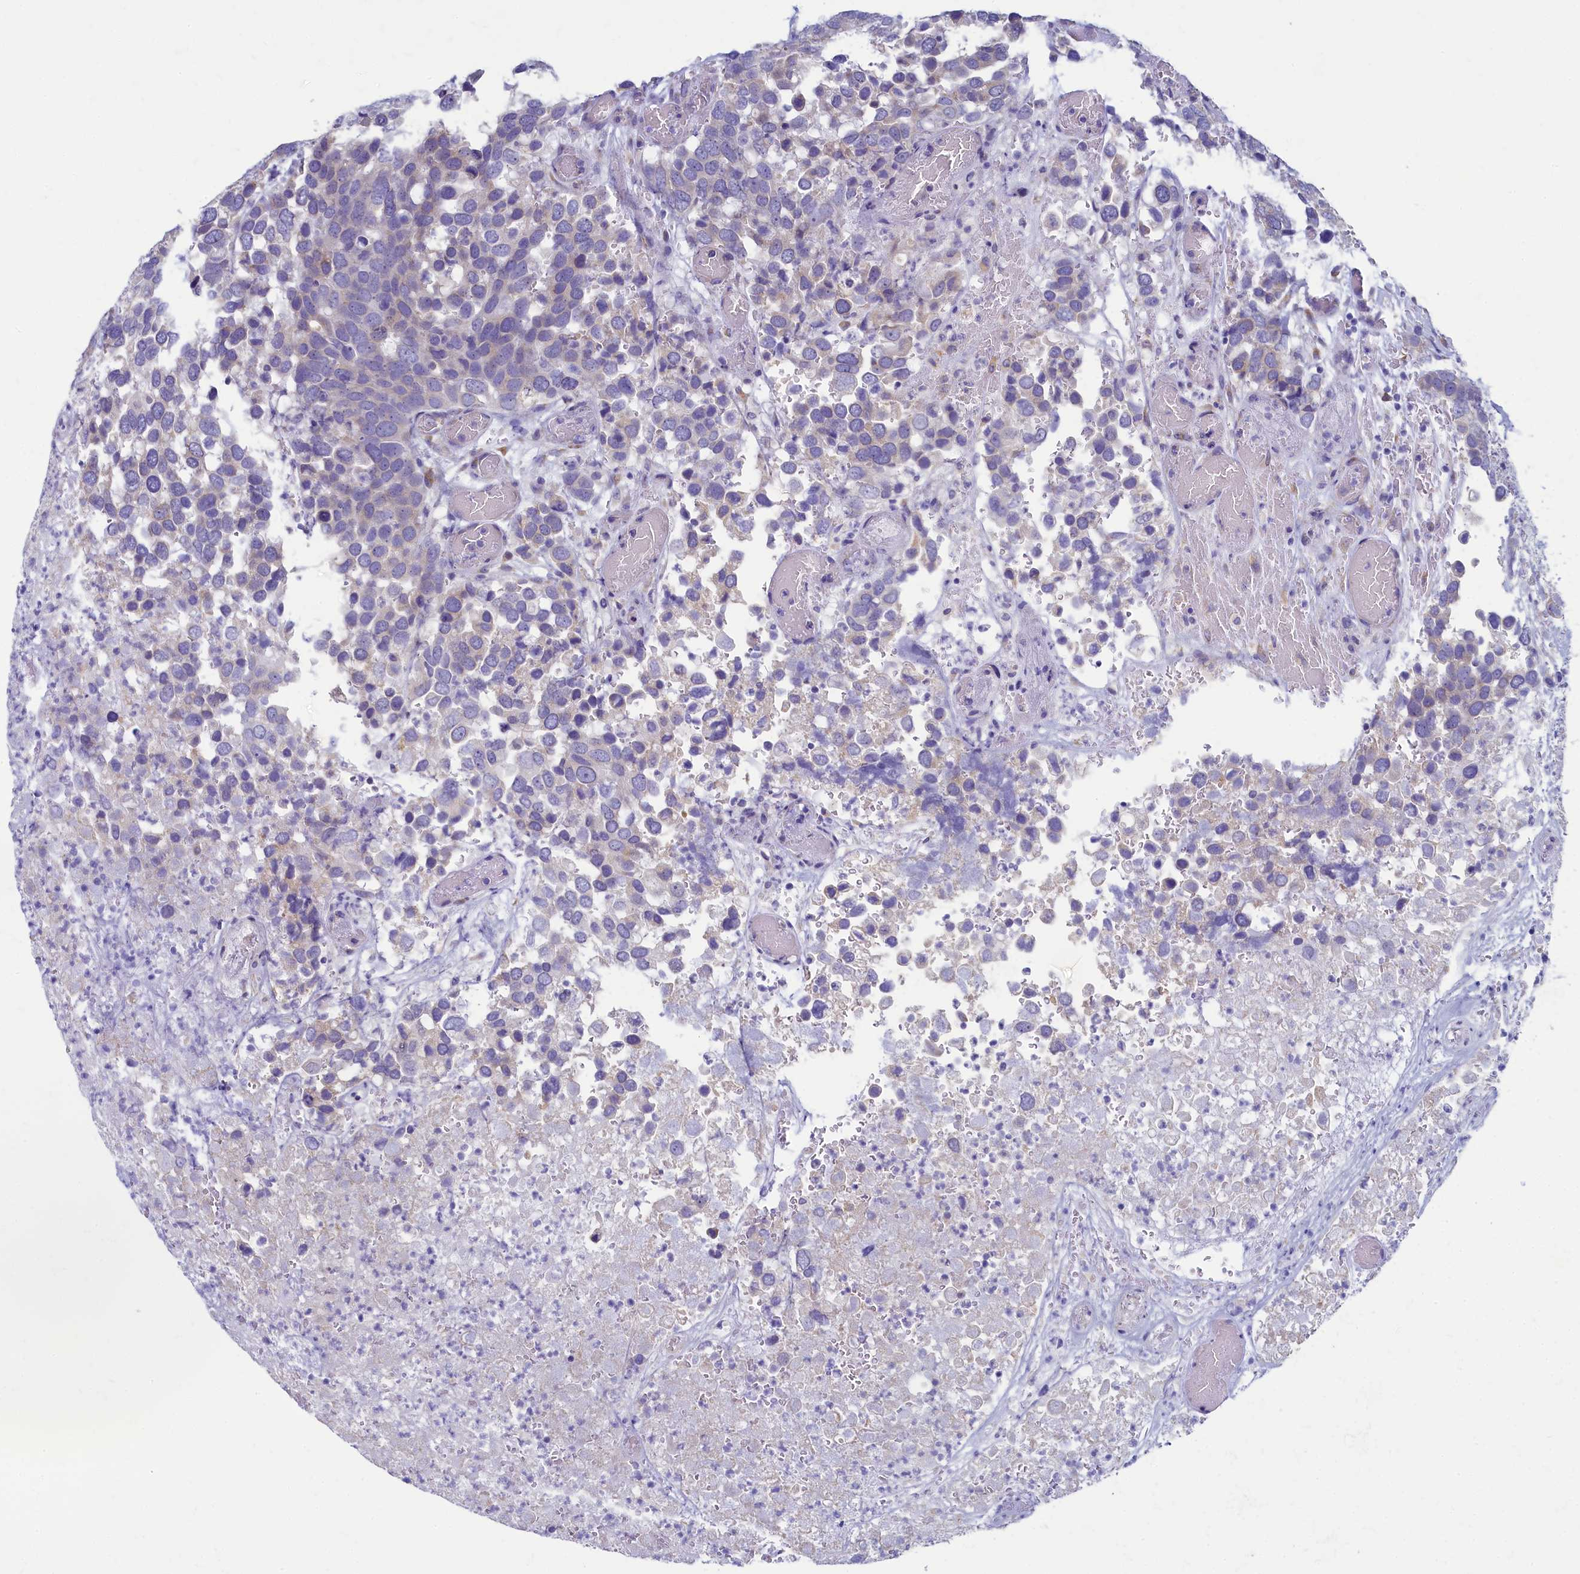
{"staining": {"intensity": "negative", "quantity": "none", "location": "none"}, "tissue": "breast cancer", "cell_type": "Tumor cells", "image_type": "cancer", "snomed": [{"axis": "morphology", "description": "Duct carcinoma"}, {"axis": "topography", "description": "Breast"}], "caption": "Tumor cells are negative for brown protein staining in breast cancer.", "gene": "SKA3", "patient": {"sex": "female", "age": 83}}